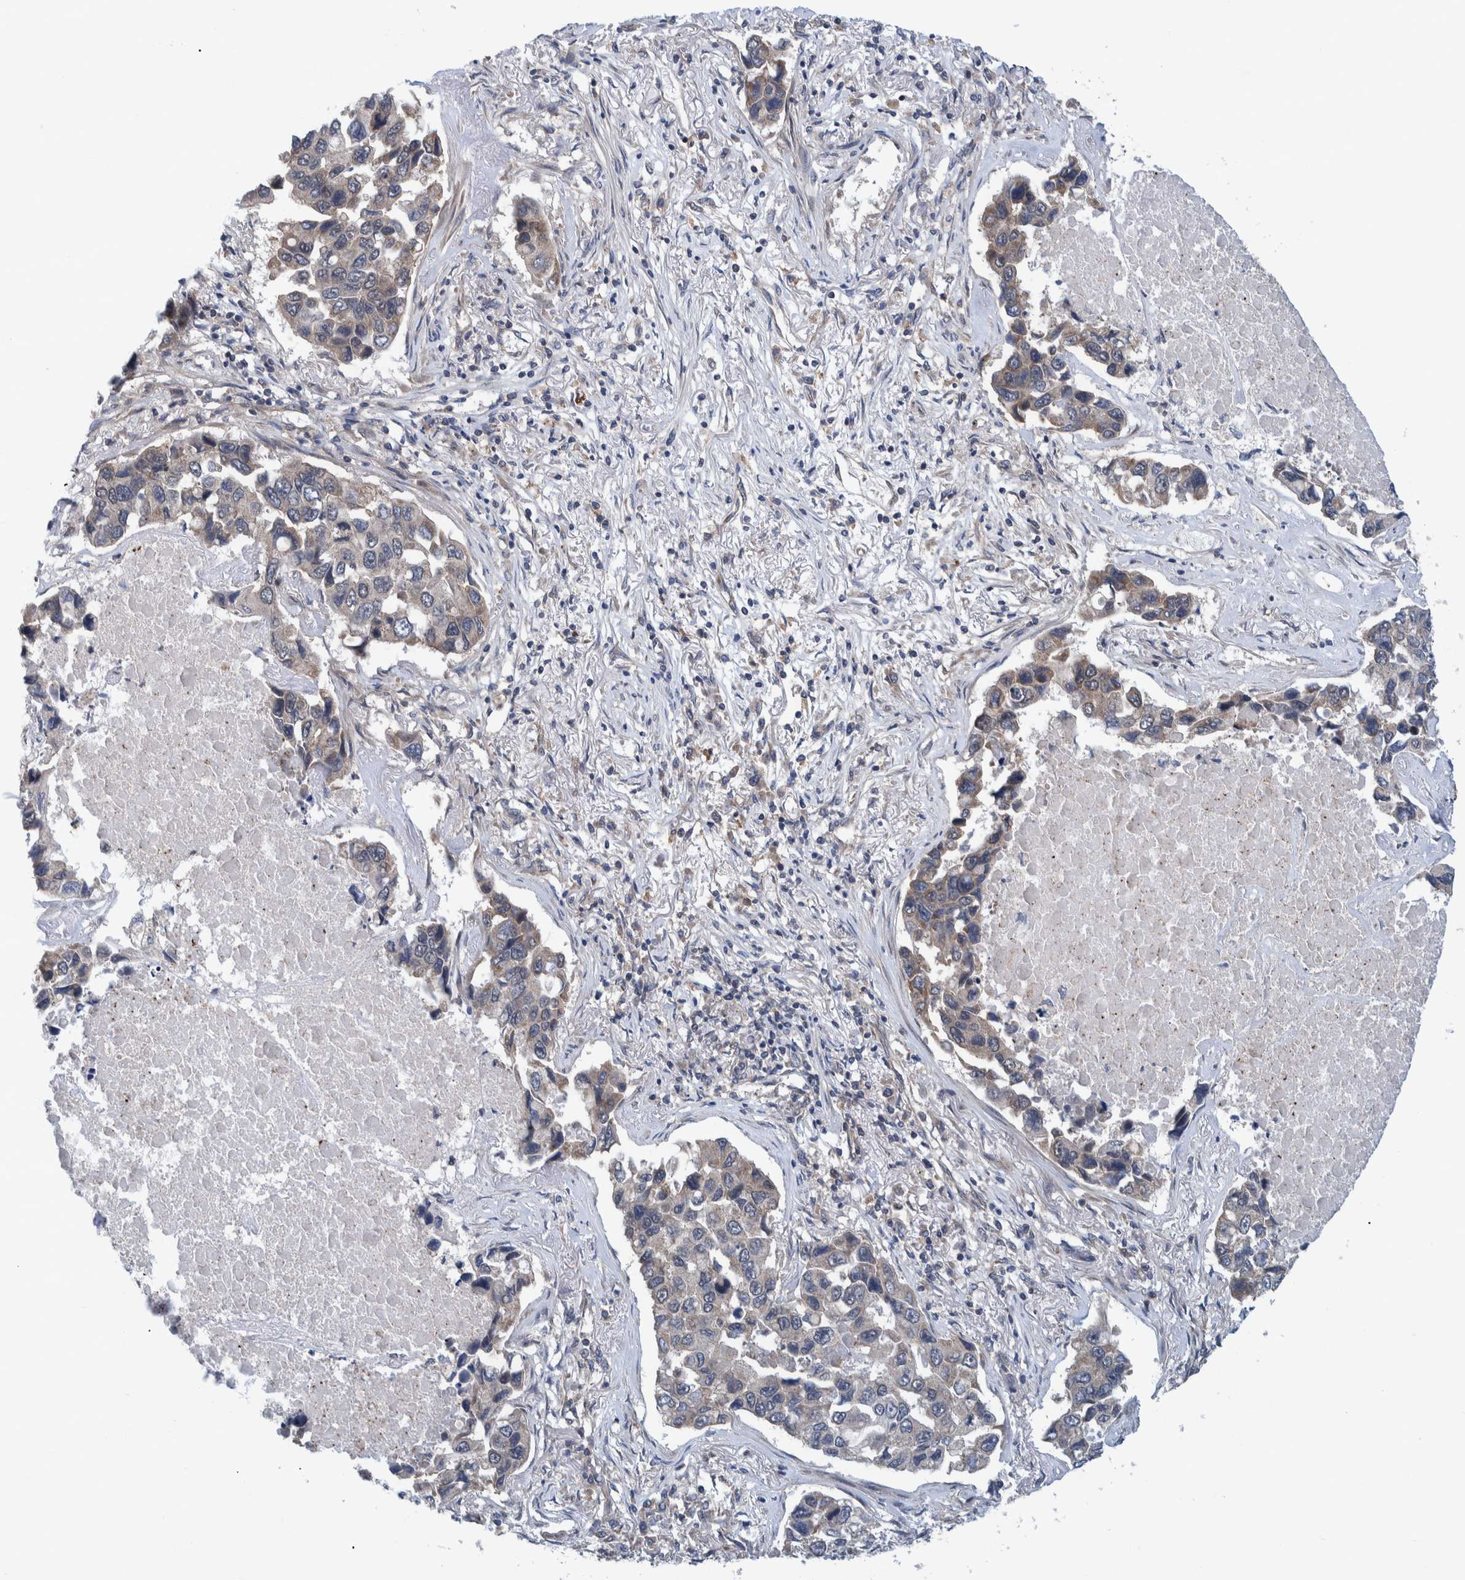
{"staining": {"intensity": "weak", "quantity": ">75%", "location": "cytoplasmic/membranous"}, "tissue": "lung cancer", "cell_type": "Tumor cells", "image_type": "cancer", "snomed": [{"axis": "morphology", "description": "Adenocarcinoma, NOS"}, {"axis": "topography", "description": "Lung"}], "caption": "Immunohistochemical staining of human lung cancer (adenocarcinoma) exhibits low levels of weak cytoplasmic/membranous staining in about >75% of tumor cells.", "gene": "MRPS7", "patient": {"sex": "male", "age": 64}}